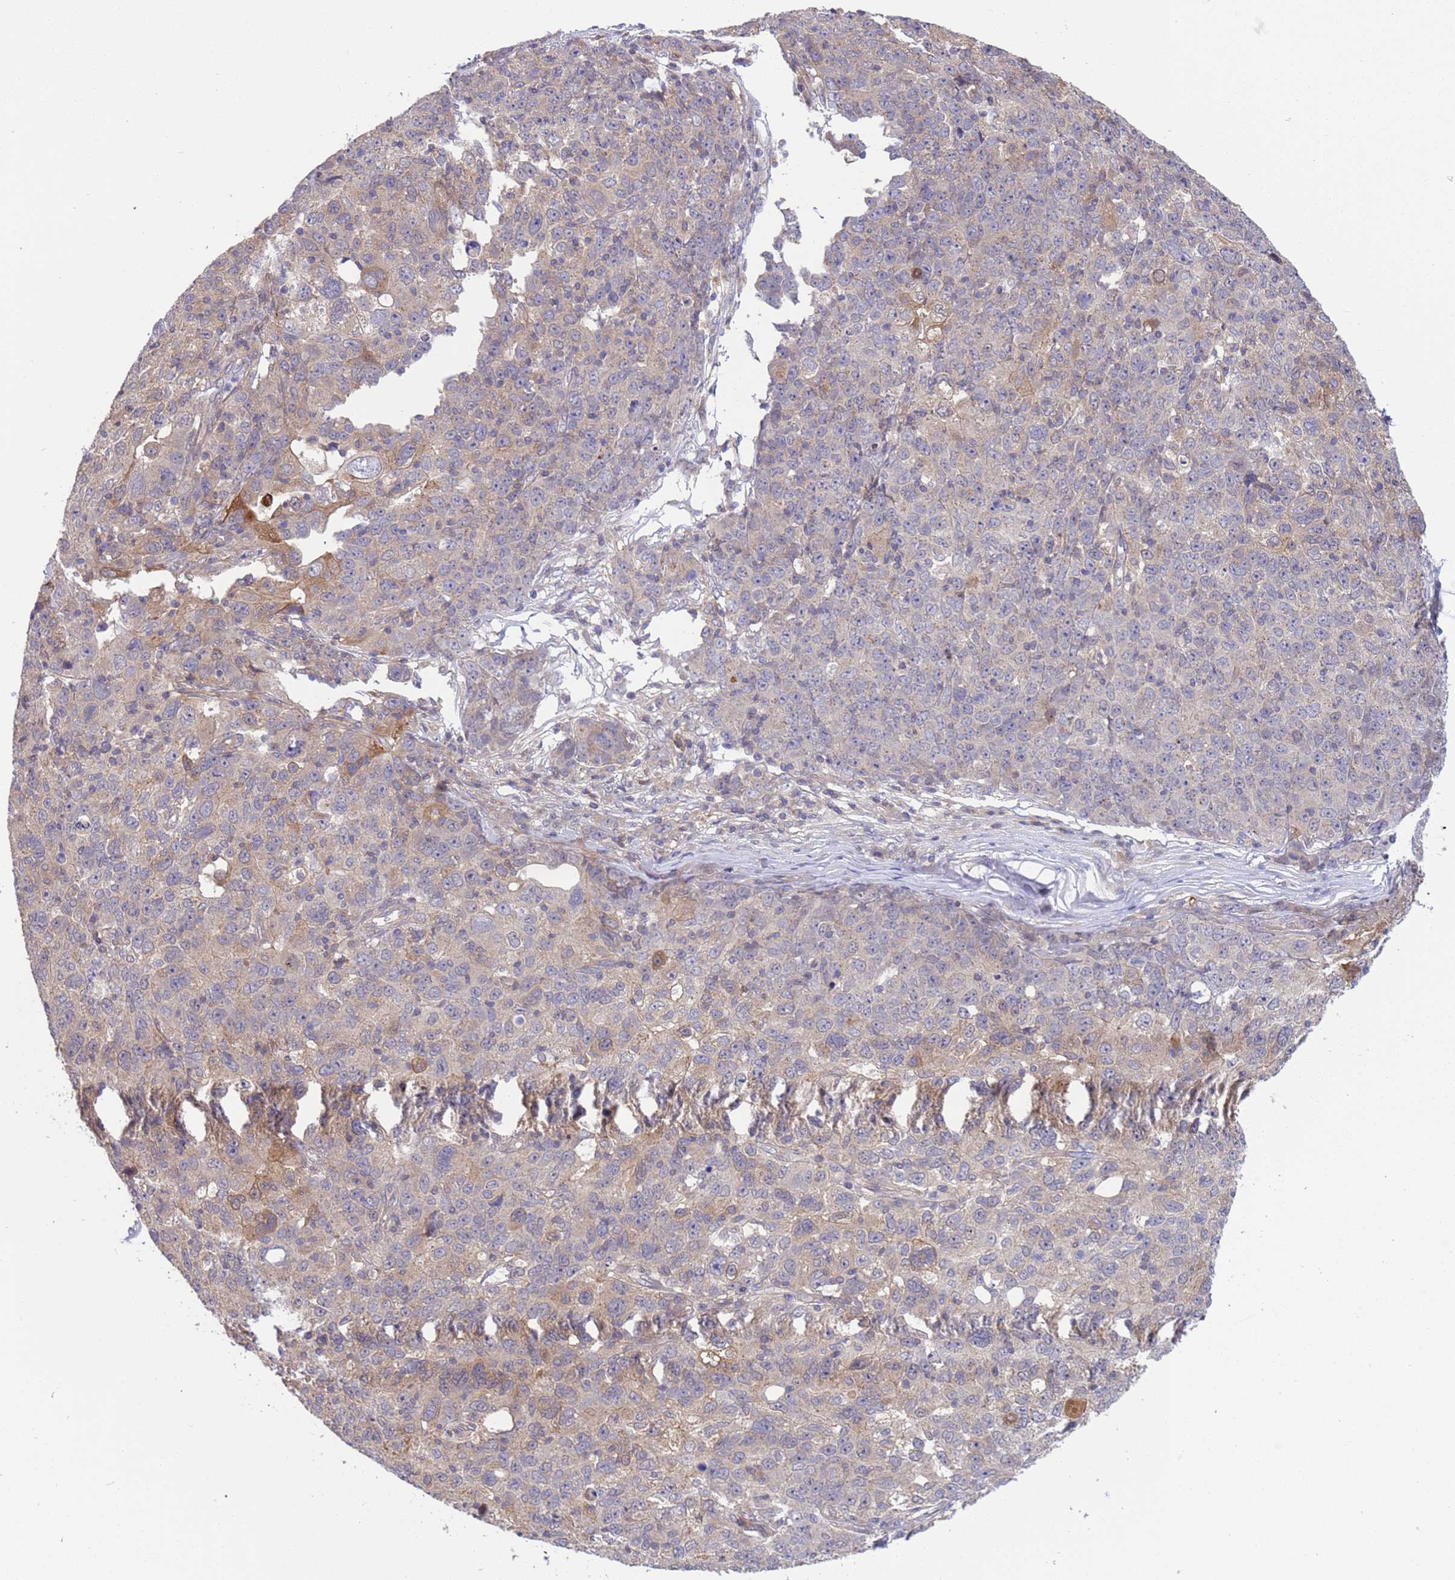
{"staining": {"intensity": "weak", "quantity": "<25%", "location": "cytoplasmic/membranous"}, "tissue": "ovarian cancer", "cell_type": "Tumor cells", "image_type": "cancer", "snomed": [{"axis": "morphology", "description": "Carcinoma, endometroid"}, {"axis": "topography", "description": "Ovary"}], "caption": "Immunohistochemistry (IHC) of ovarian cancer (endometroid carcinoma) displays no staining in tumor cells. The staining is performed using DAB (3,3'-diaminobenzidine) brown chromogen with nuclei counter-stained in using hematoxylin.", "gene": "GJA10", "patient": {"sex": "female", "age": 42}}